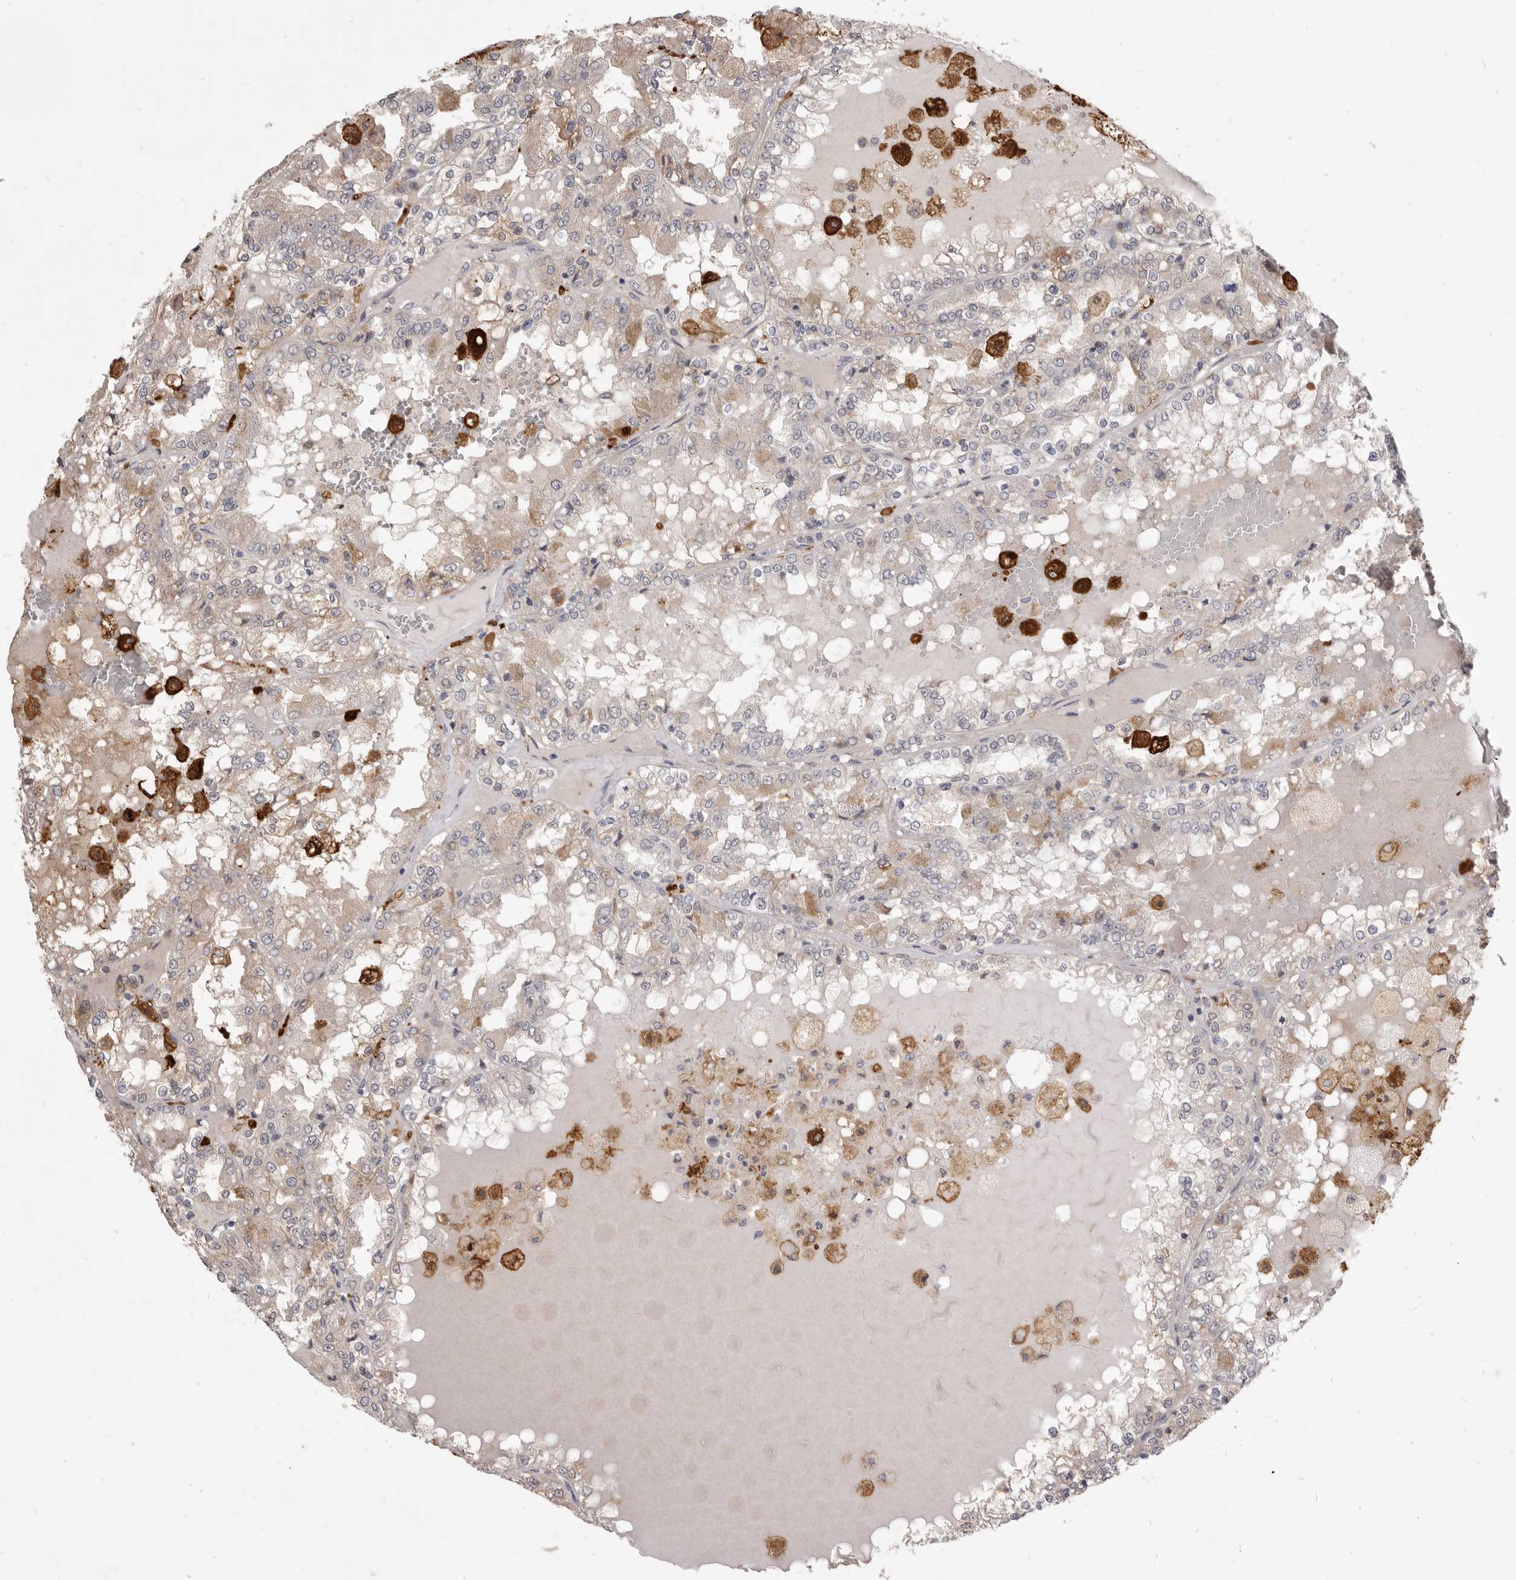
{"staining": {"intensity": "weak", "quantity": "25%-75%", "location": "cytoplasmic/membranous"}, "tissue": "renal cancer", "cell_type": "Tumor cells", "image_type": "cancer", "snomed": [{"axis": "morphology", "description": "Adenocarcinoma, NOS"}, {"axis": "topography", "description": "Kidney"}], "caption": "Renal cancer tissue shows weak cytoplasmic/membranous staining in approximately 25%-75% of tumor cells", "gene": "VPS45", "patient": {"sex": "female", "age": 56}}